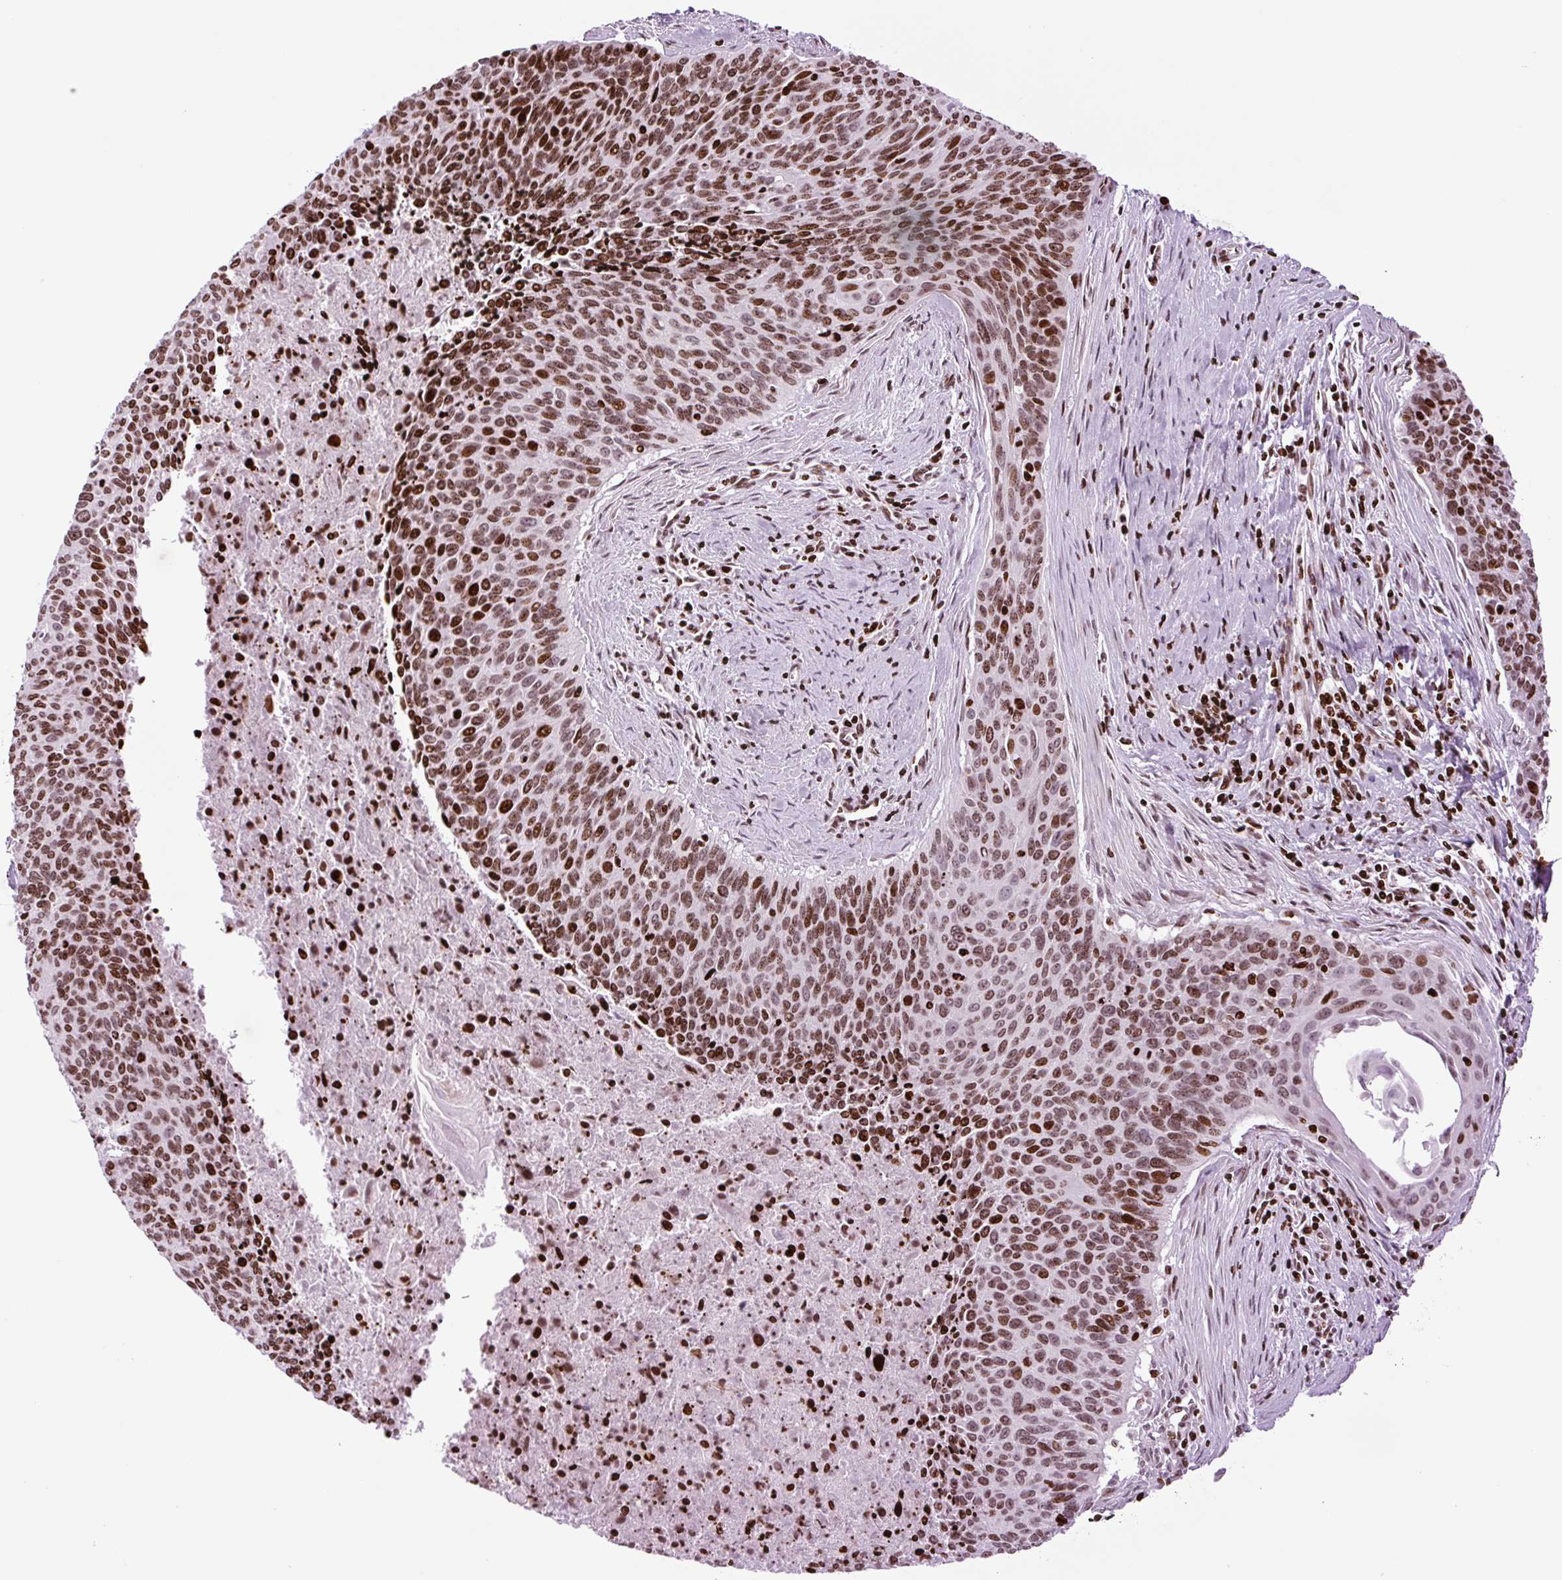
{"staining": {"intensity": "moderate", "quantity": ">75%", "location": "nuclear"}, "tissue": "cervical cancer", "cell_type": "Tumor cells", "image_type": "cancer", "snomed": [{"axis": "morphology", "description": "Squamous cell carcinoma, NOS"}, {"axis": "topography", "description": "Cervix"}], "caption": "DAB (3,3'-diaminobenzidine) immunohistochemical staining of cervical squamous cell carcinoma exhibits moderate nuclear protein positivity in about >75% of tumor cells.", "gene": "H1-3", "patient": {"sex": "female", "age": 55}}